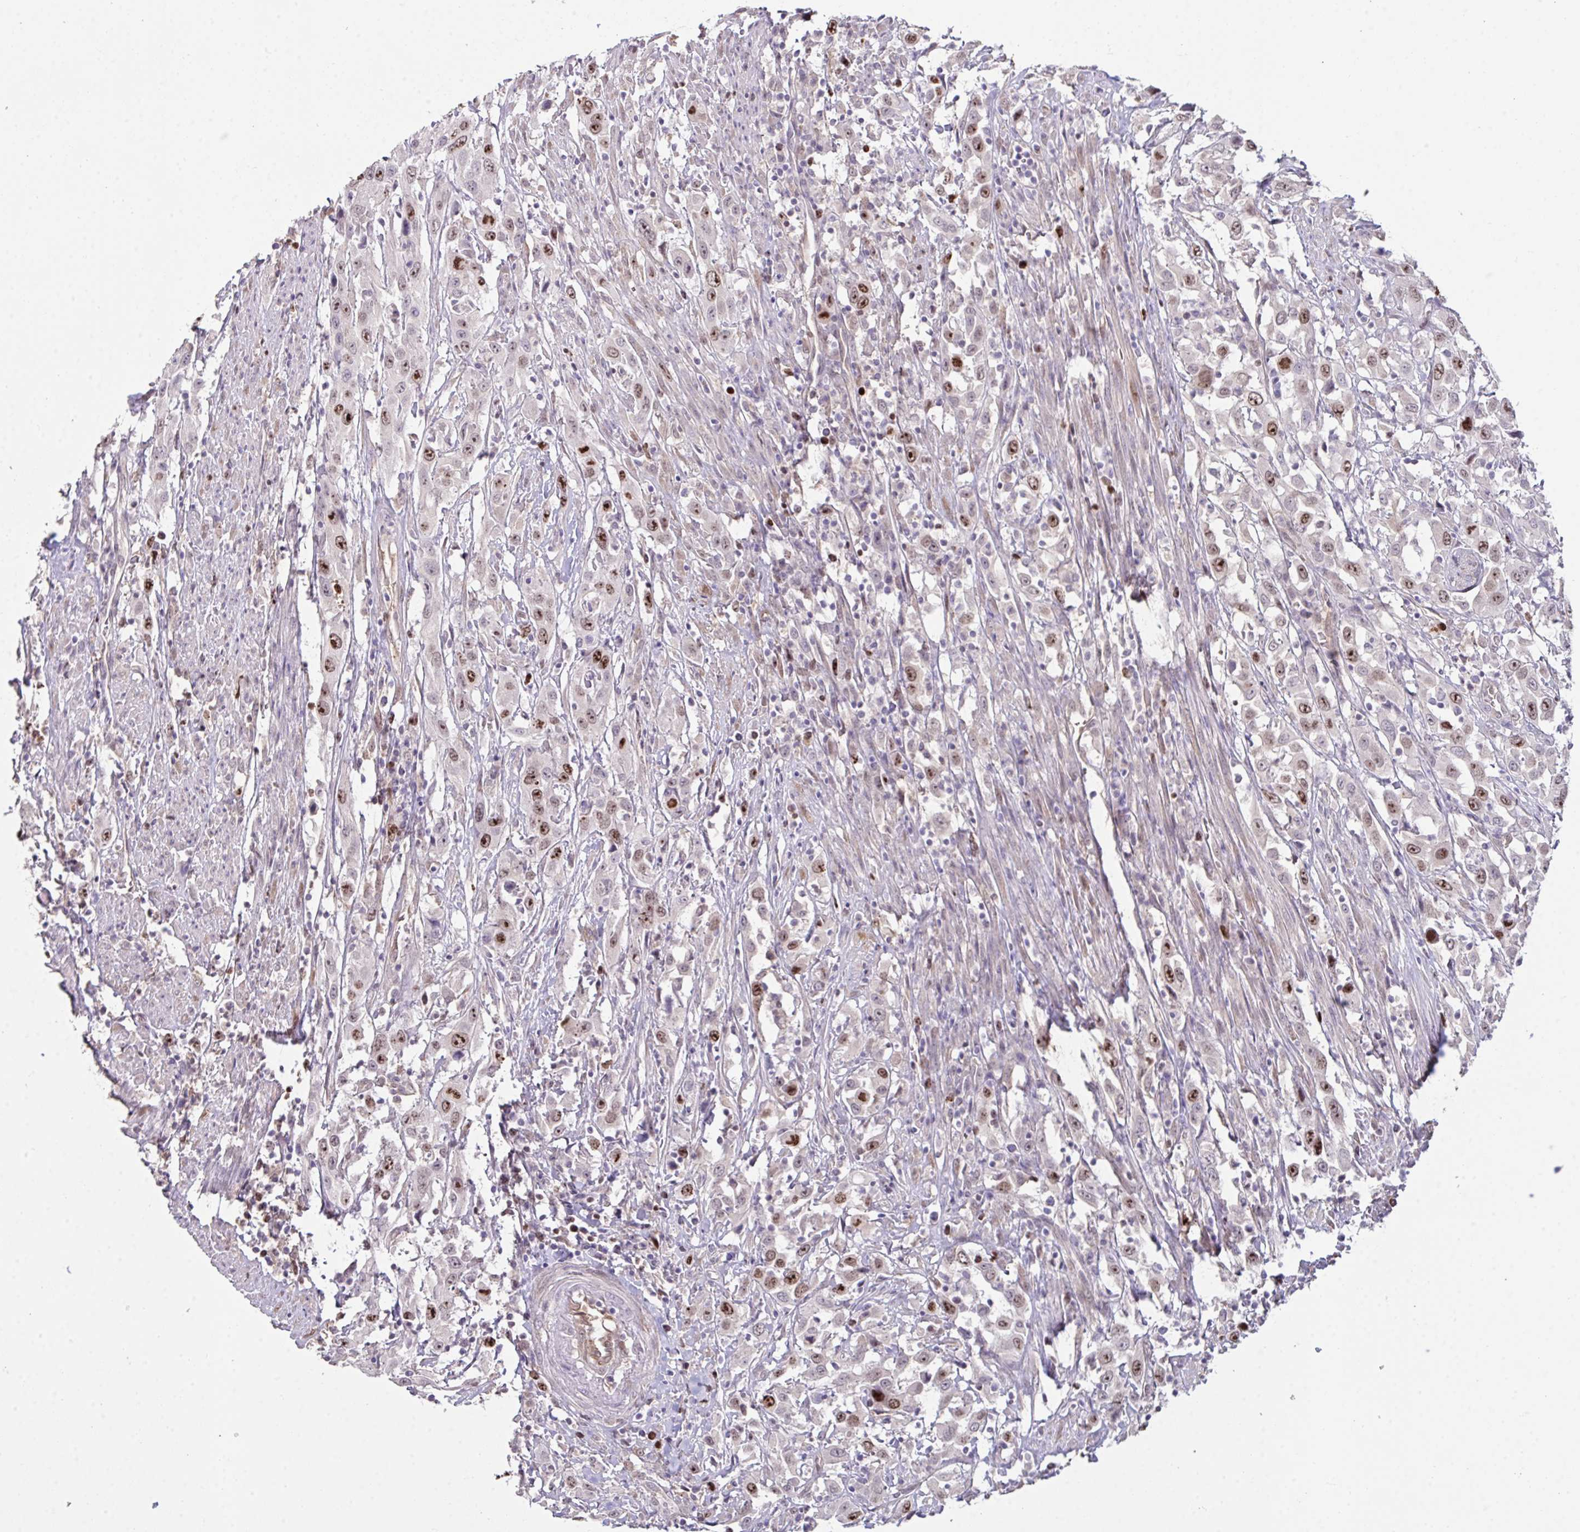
{"staining": {"intensity": "moderate", "quantity": "25%-75%", "location": "nuclear"}, "tissue": "urothelial cancer", "cell_type": "Tumor cells", "image_type": "cancer", "snomed": [{"axis": "morphology", "description": "Urothelial carcinoma, High grade"}, {"axis": "topography", "description": "Urinary bladder"}], "caption": "Urothelial cancer tissue demonstrates moderate nuclear positivity in approximately 25%-75% of tumor cells, visualized by immunohistochemistry.", "gene": "SETD7", "patient": {"sex": "male", "age": 61}}